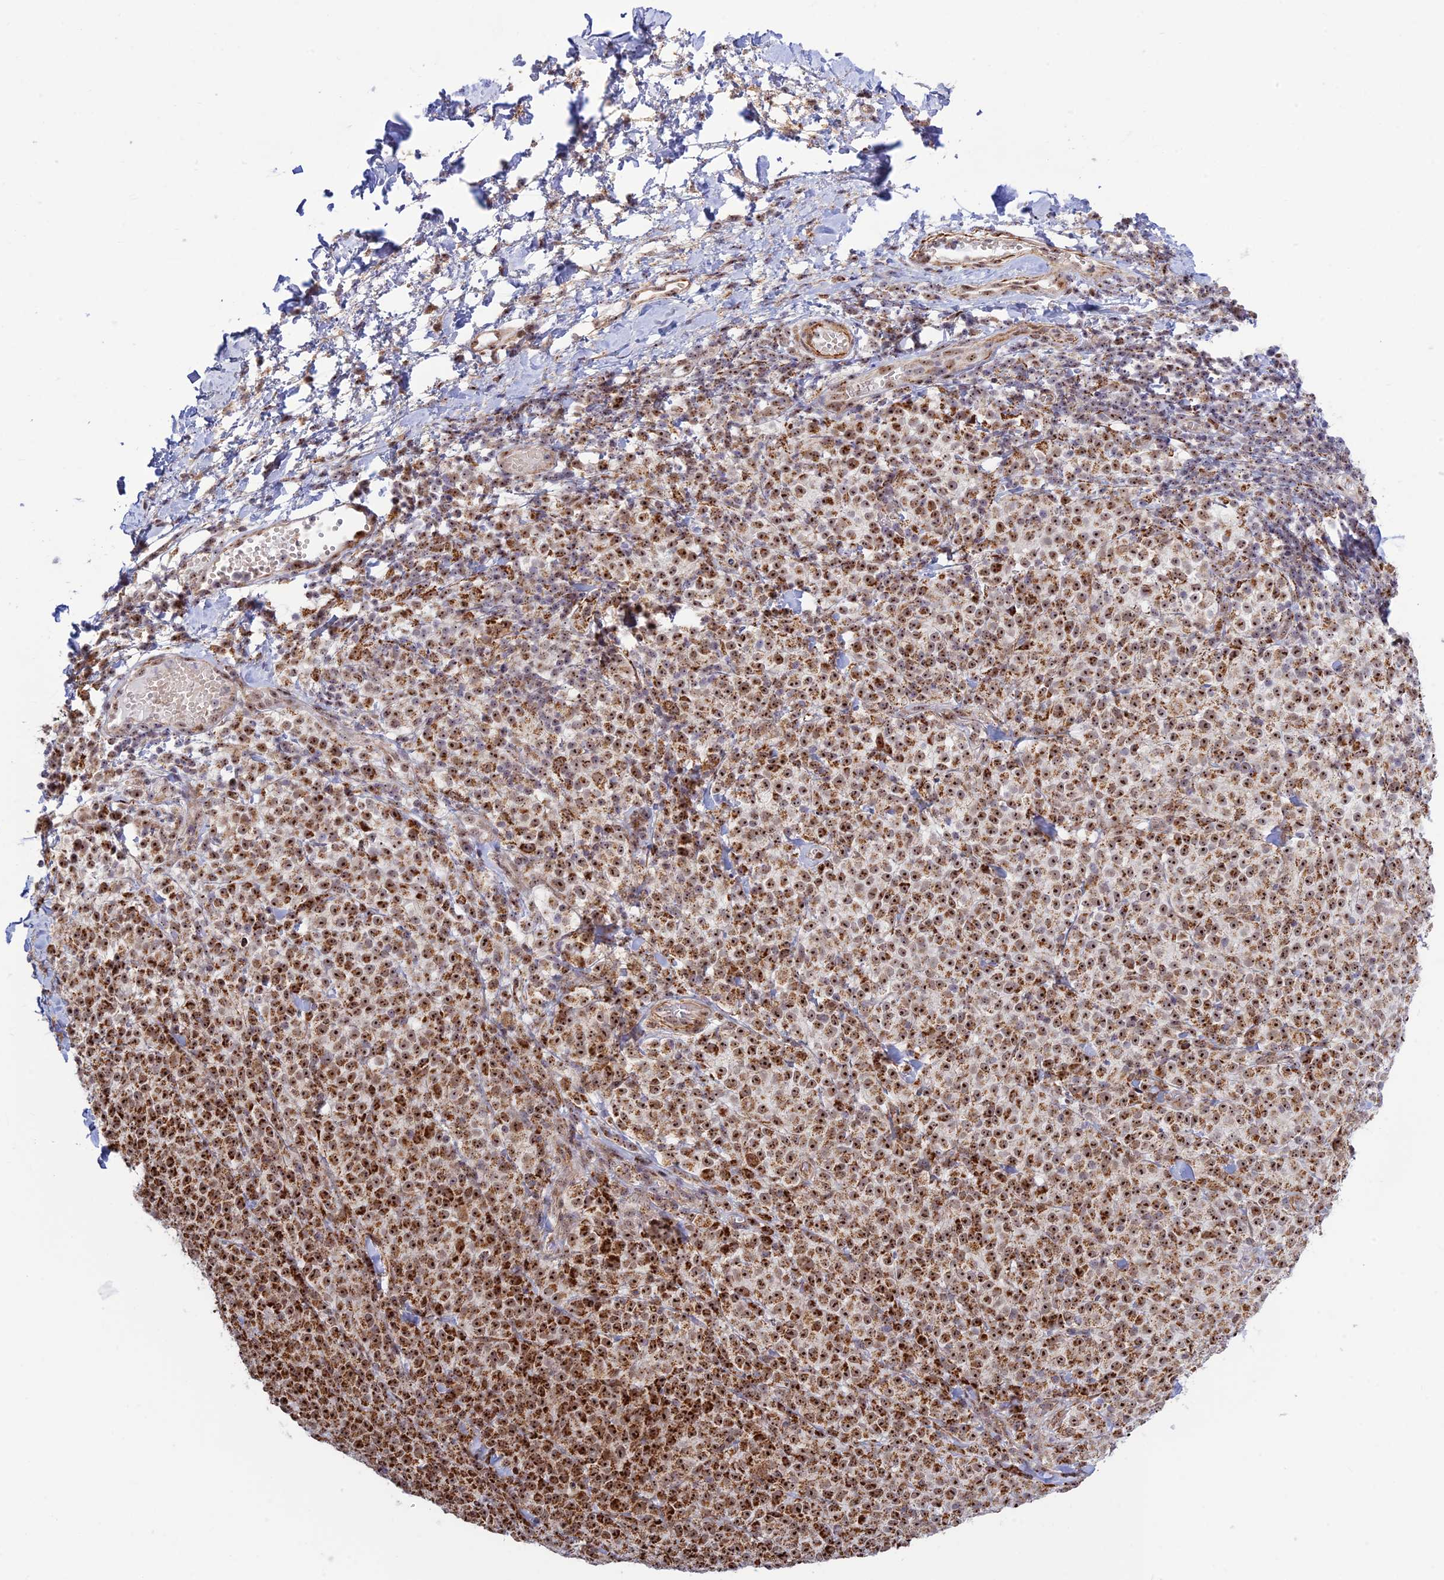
{"staining": {"intensity": "strong", "quantity": ">75%", "location": "cytoplasmic/membranous,nuclear"}, "tissue": "melanoma", "cell_type": "Tumor cells", "image_type": "cancer", "snomed": [{"axis": "morphology", "description": "Normal tissue, NOS"}, {"axis": "morphology", "description": "Malignant melanoma, NOS"}, {"axis": "topography", "description": "Skin"}], "caption": "There is high levels of strong cytoplasmic/membranous and nuclear expression in tumor cells of melanoma, as demonstrated by immunohistochemical staining (brown color).", "gene": "POLR1G", "patient": {"sex": "female", "age": 34}}